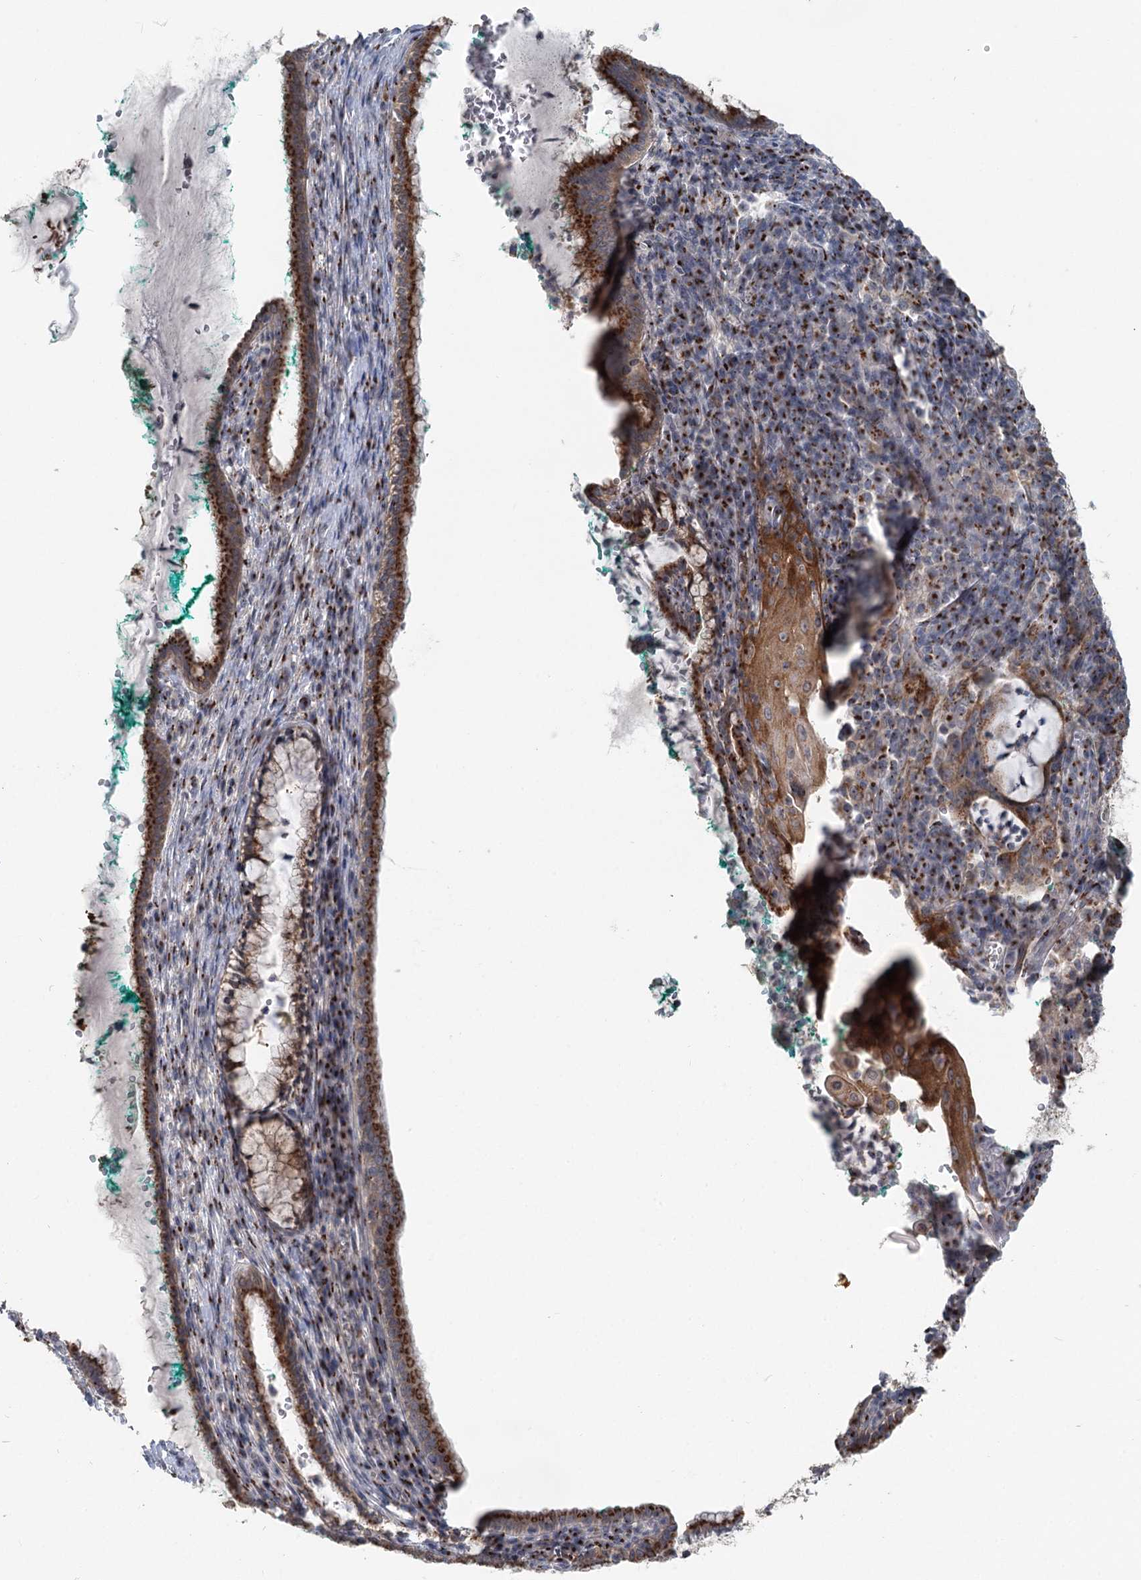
{"staining": {"intensity": "strong", "quantity": ">75%", "location": "cytoplasmic/membranous"}, "tissue": "cervix", "cell_type": "Glandular cells", "image_type": "normal", "snomed": [{"axis": "morphology", "description": "Normal tissue, NOS"}, {"axis": "morphology", "description": "Adenocarcinoma, NOS"}, {"axis": "topography", "description": "Cervix"}], "caption": "Protein analysis of normal cervix reveals strong cytoplasmic/membranous staining in about >75% of glandular cells. (DAB = brown stain, brightfield microscopy at high magnification).", "gene": "ITIH5", "patient": {"sex": "female", "age": 29}}